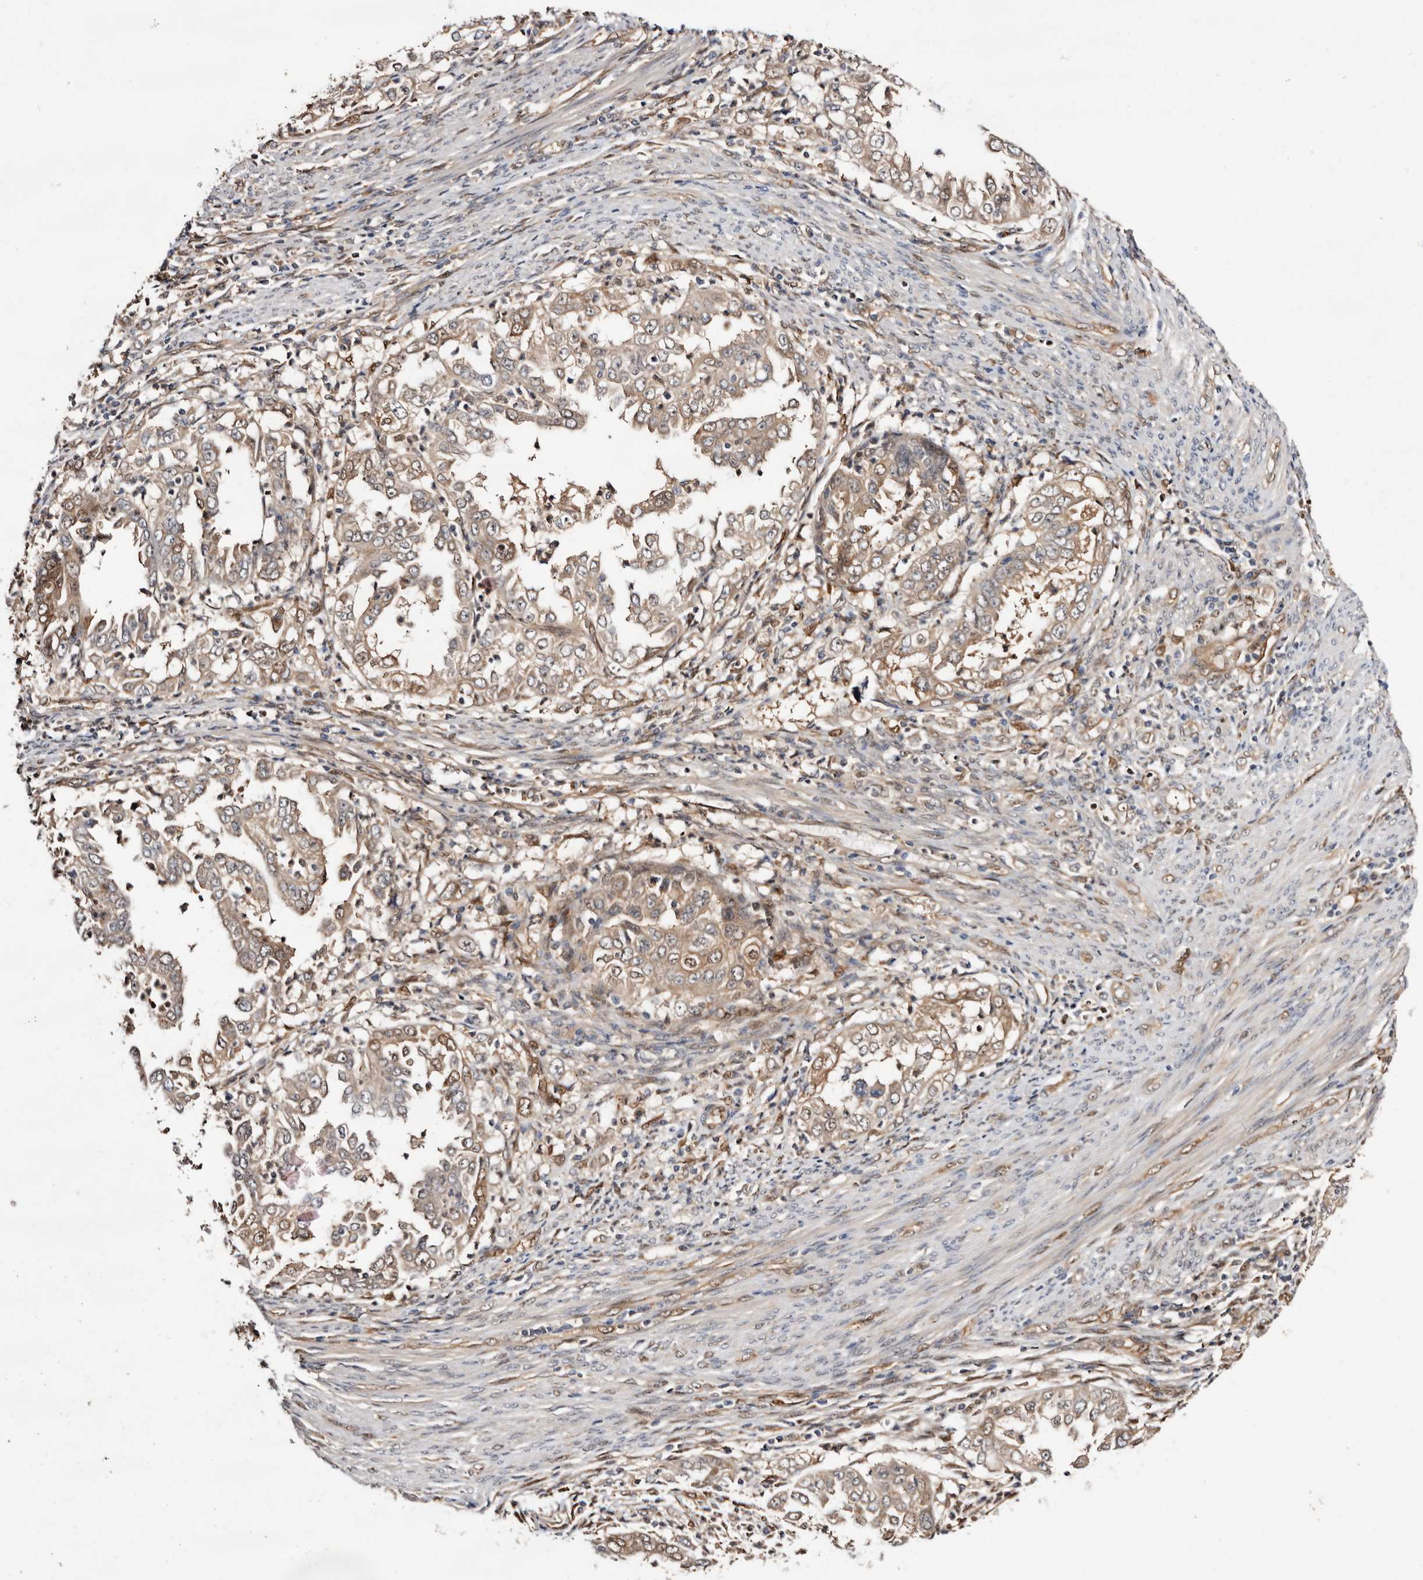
{"staining": {"intensity": "weak", "quantity": "25%-75%", "location": "cytoplasmic/membranous"}, "tissue": "endometrial cancer", "cell_type": "Tumor cells", "image_type": "cancer", "snomed": [{"axis": "morphology", "description": "Adenocarcinoma, NOS"}, {"axis": "topography", "description": "Endometrium"}], "caption": "DAB immunohistochemical staining of endometrial cancer (adenocarcinoma) shows weak cytoplasmic/membranous protein positivity in approximately 25%-75% of tumor cells.", "gene": "TP53I3", "patient": {"sex": "female", "age": 85}}